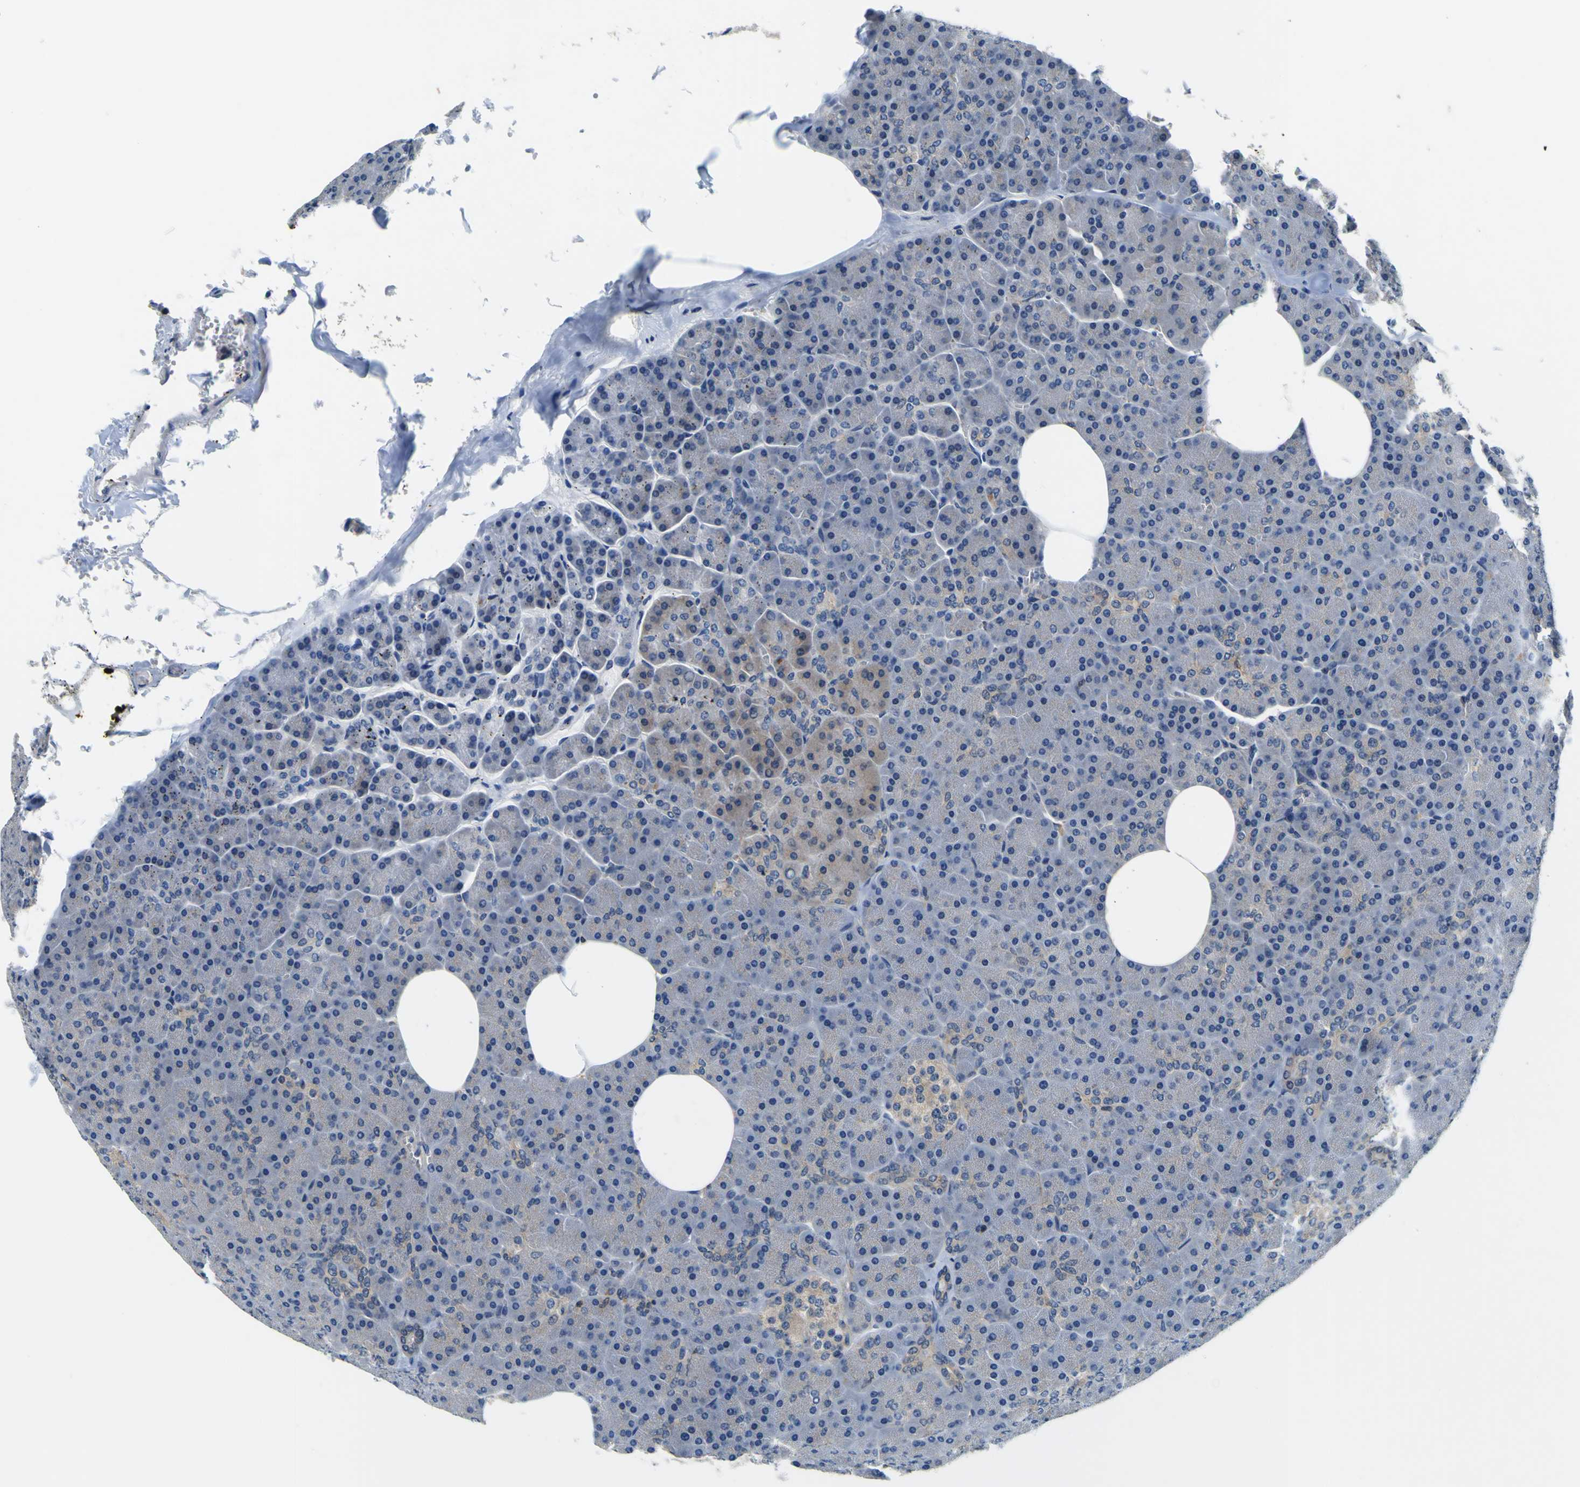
{"staining": {"intensity": "negative", "quantity": "none", "location": "none"}, "tissue": "pancreas", "cell_type": "Exocrine glandular cells", "image_type": "normal", "snomed": [{"axis": "morphology", "description": "Normal tissue, NOS"}, {"axis": "topography", "description": "Pancreas"}], "caption": "Photomicrograph shows no significant protein staining in exocrine glandular cells of normal pancreas. The staining is performed using DAB (3,3'-diaminobenzidine) brown chromogen with nuclei counter-stained in using hematoxylin.", "gene": "TNIK", "patient": {"sex": "female", "age": 35}}